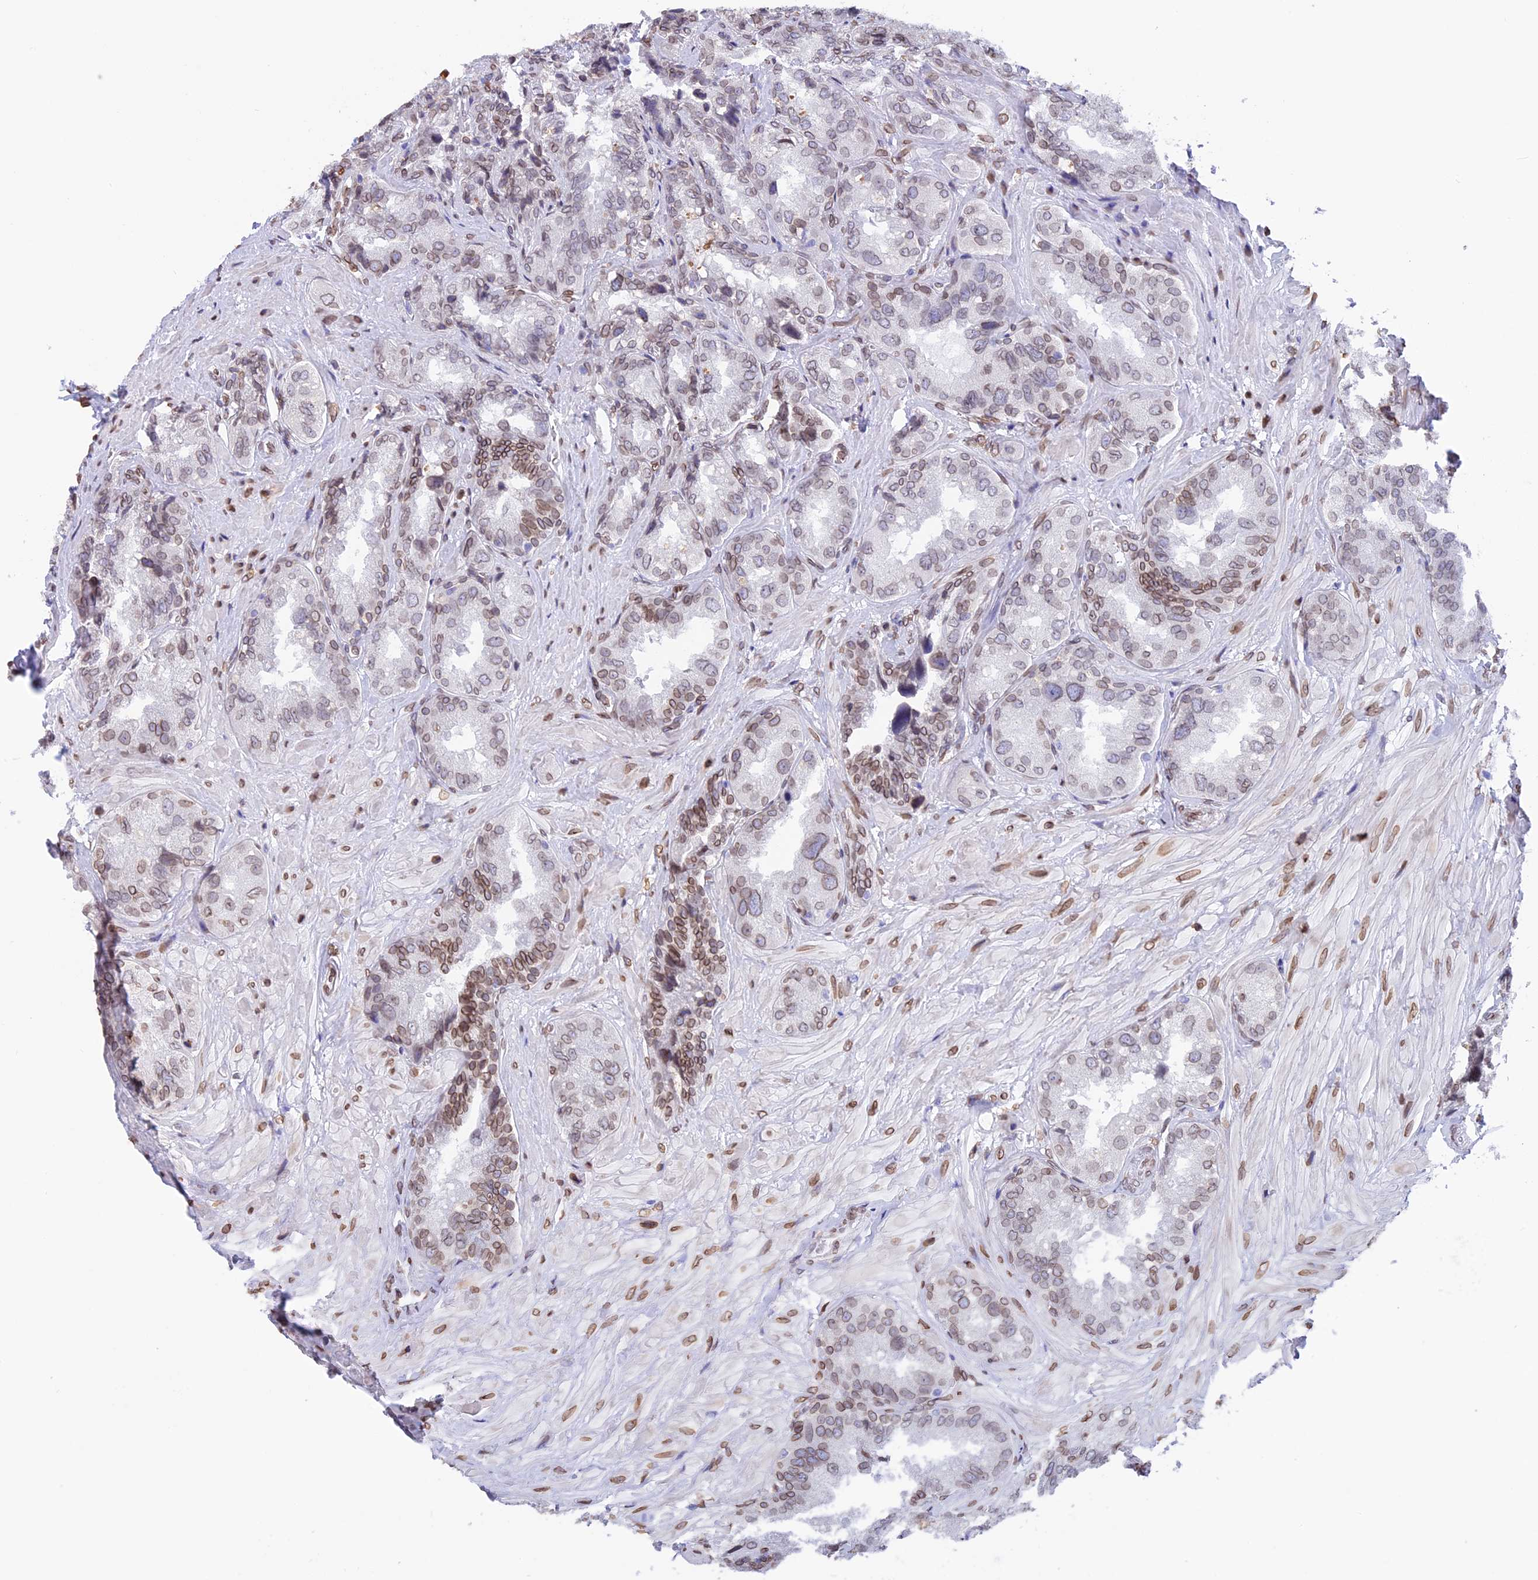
{"staining": {"intensity": "moderate", "quantity": "25%-75%", "location": "cytoplasmic/membranous,nuclear"}, "tissue": "seminal vesicle", "cell_type": "Glandular cells", "image_type": "normal", "snomed": [{"axis": "morphology", "description": "Normal tissue, NOS"}, {"axis": "topography", "description": "Prostate and seminal vesicle, NOS"}, {"axis": "topography", "description": "Prostate"}, {"axis": "topography", "description": "Seminal veicle"}], "caption": "The micrograph reveals a brown stain indicating the presence of a protein in the cytoplasmic/membranous,nuclear of glandular cells in seminal vesicle.", "gene": "TMPRSS7", "patient": {"sex": "male", "age": 67}}